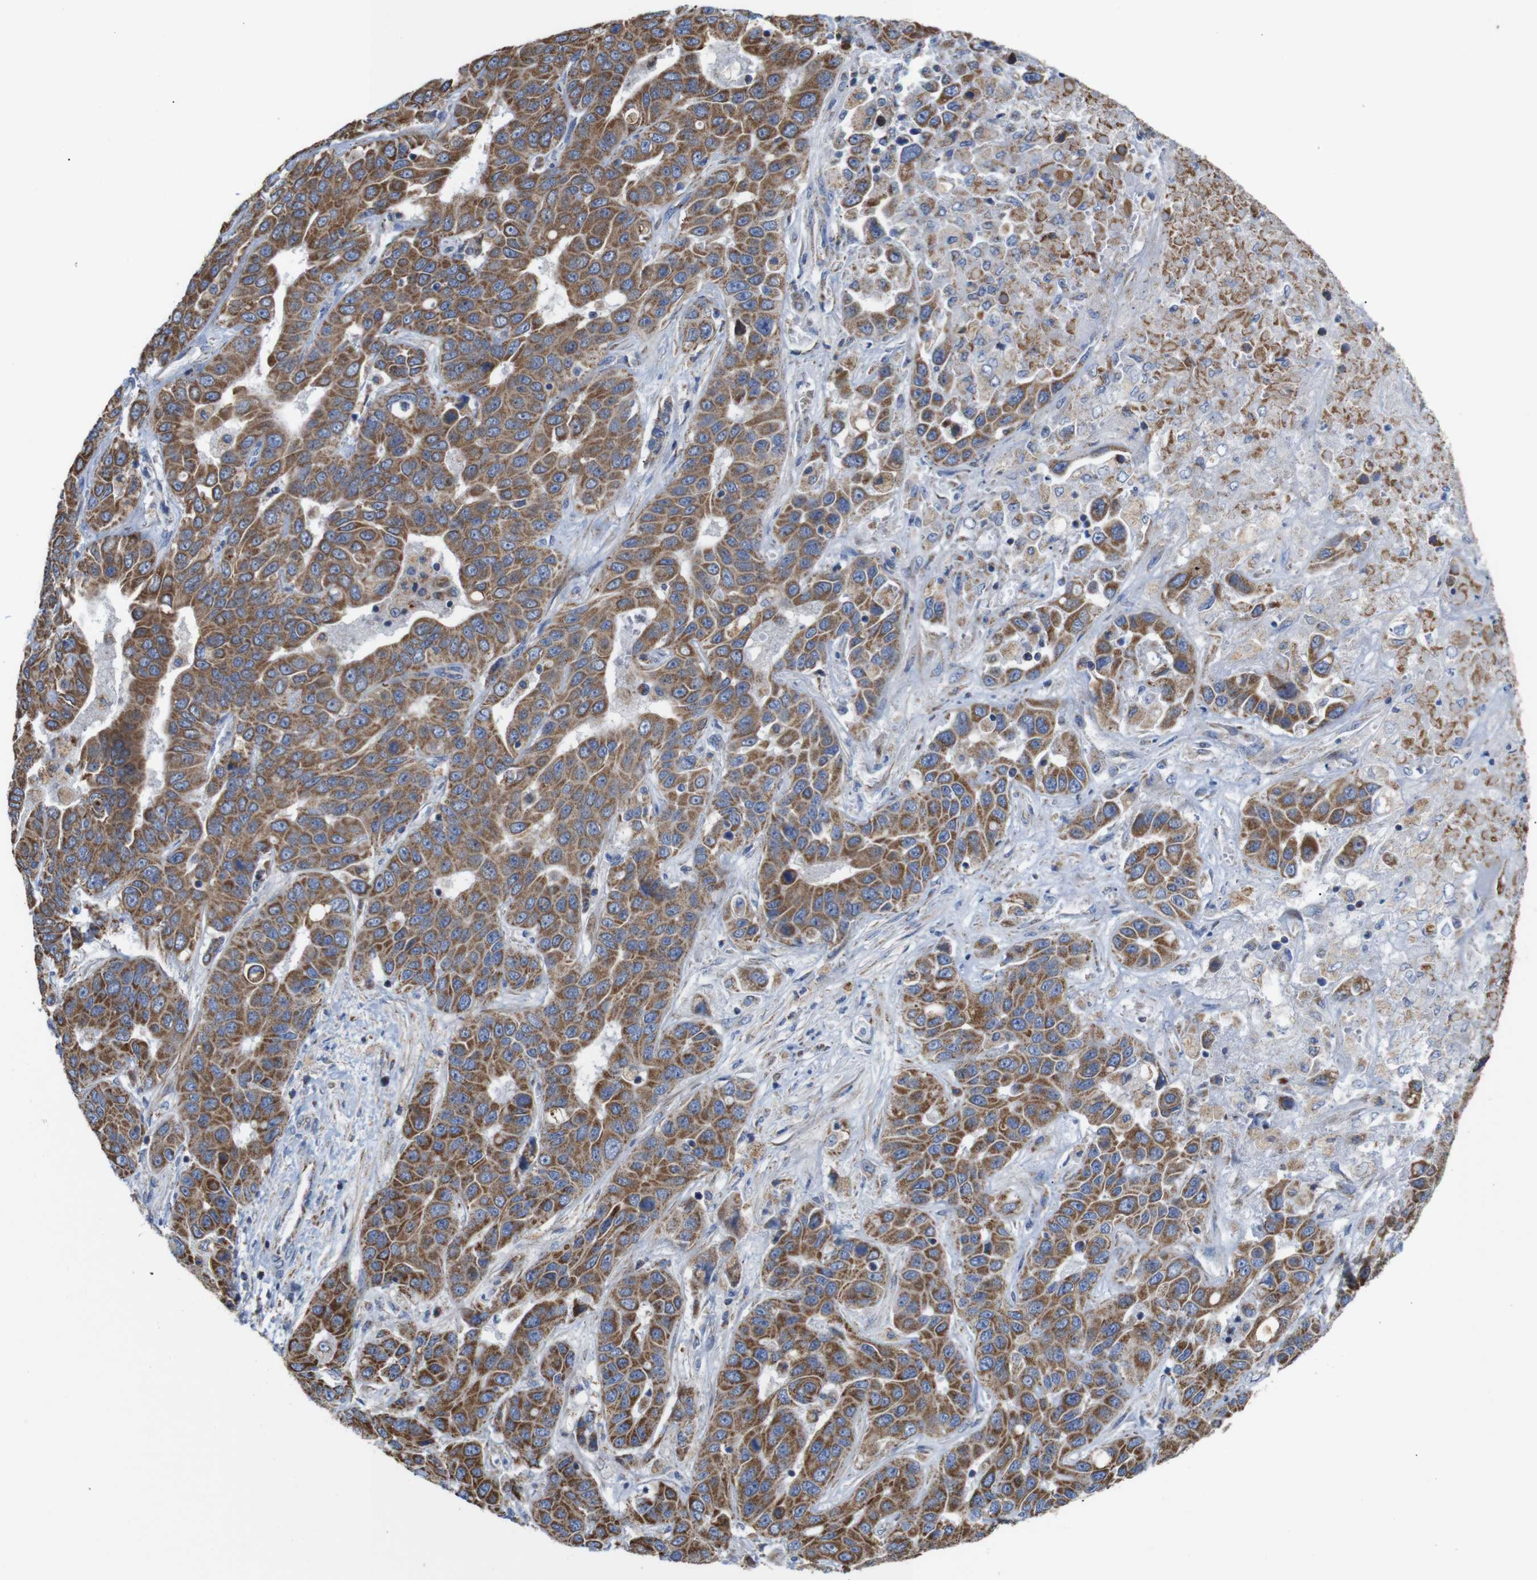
{"staining": {"intensity": "moderate", "quantity": ">75%", "location": "cytoplasmic/membranous"}, "tissue": "liver cancer", "cell_type": "Tumor cells", "image_type": "cancer", "snomed": [{"axis": "morphology", "description": "Cholangiocarcinoma"}, {"axis": "topography", "description": "Liver"}], "caption": "Cholangiocarcinoma (liver) tissue shows moderate cytoplasmic/membranous positivity in approximately >75% of tumor cells, visualized by immunohistochemistry.", "gene": "FAM171B", "patient": {"sex": "female", "age": 52}}